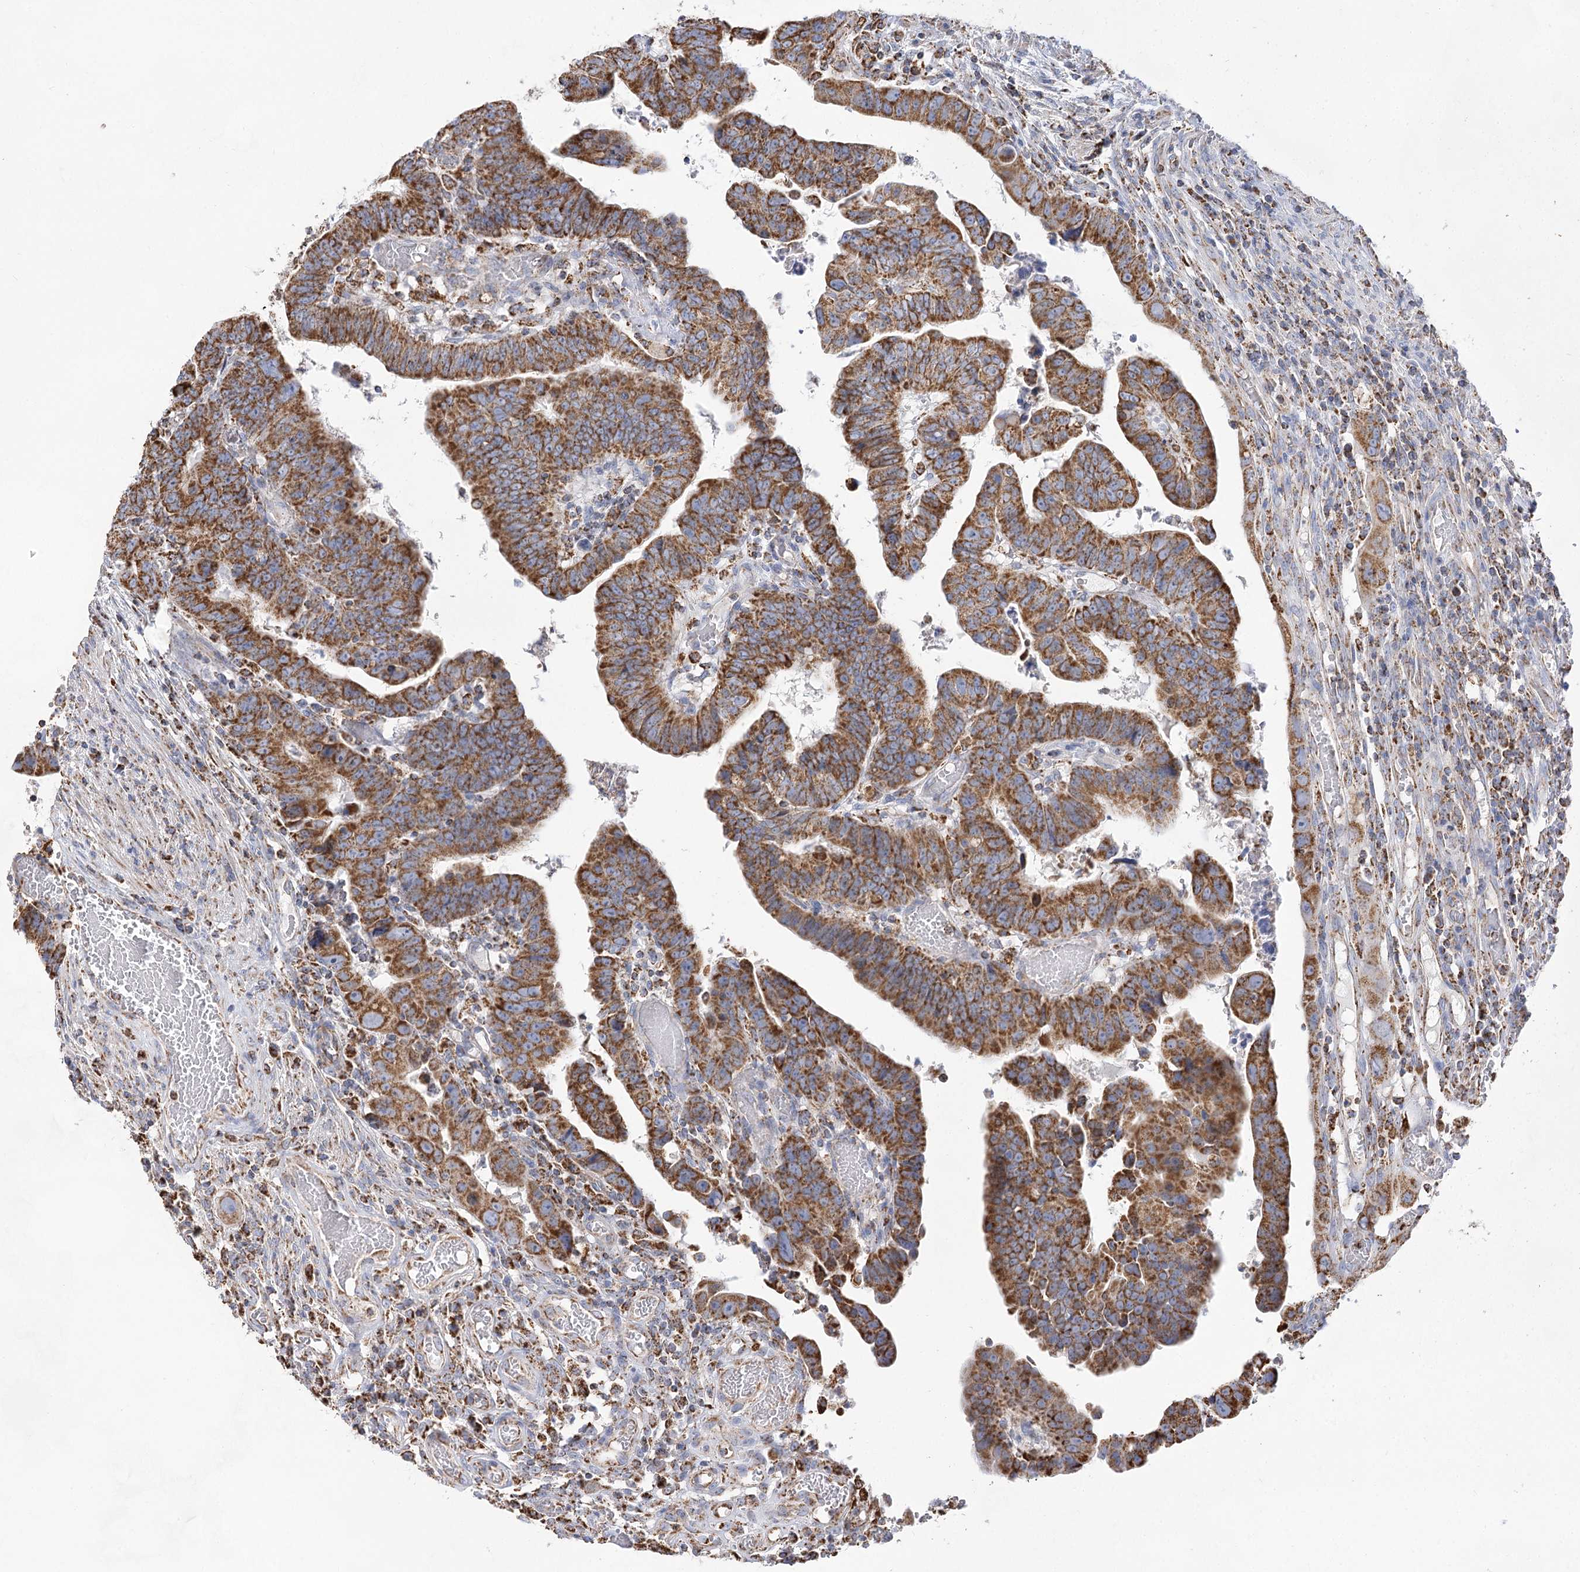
{"staining": {"intensity": "strong", "quantity": ">75%", "location": "cytoplasmic/membranous"}, "tissue": "colorectal cancer", "cell_type": "Tumor cells", "image_type": "cancer", "snomed": [{"axis": "morphology", "description": "Normal tissue, NOS"}, {"axis": "morphology", "description": "Adenocarcinoma, NOS"}, {"axis": "topography", "description": "Rectum"}], "caption": "High-power microscopy captured an IHC histopathology image of colorectal adenocarcinoma, revealing strong cytoplasmic/membranous staining in about >75% of tumor cells. (Stains: DAB in brown, nuclei in blue, Microscopy: brightfield microscopy at high magnification).", "gene": "NADK2", "patient": {"sex": "female", "age": 65}}